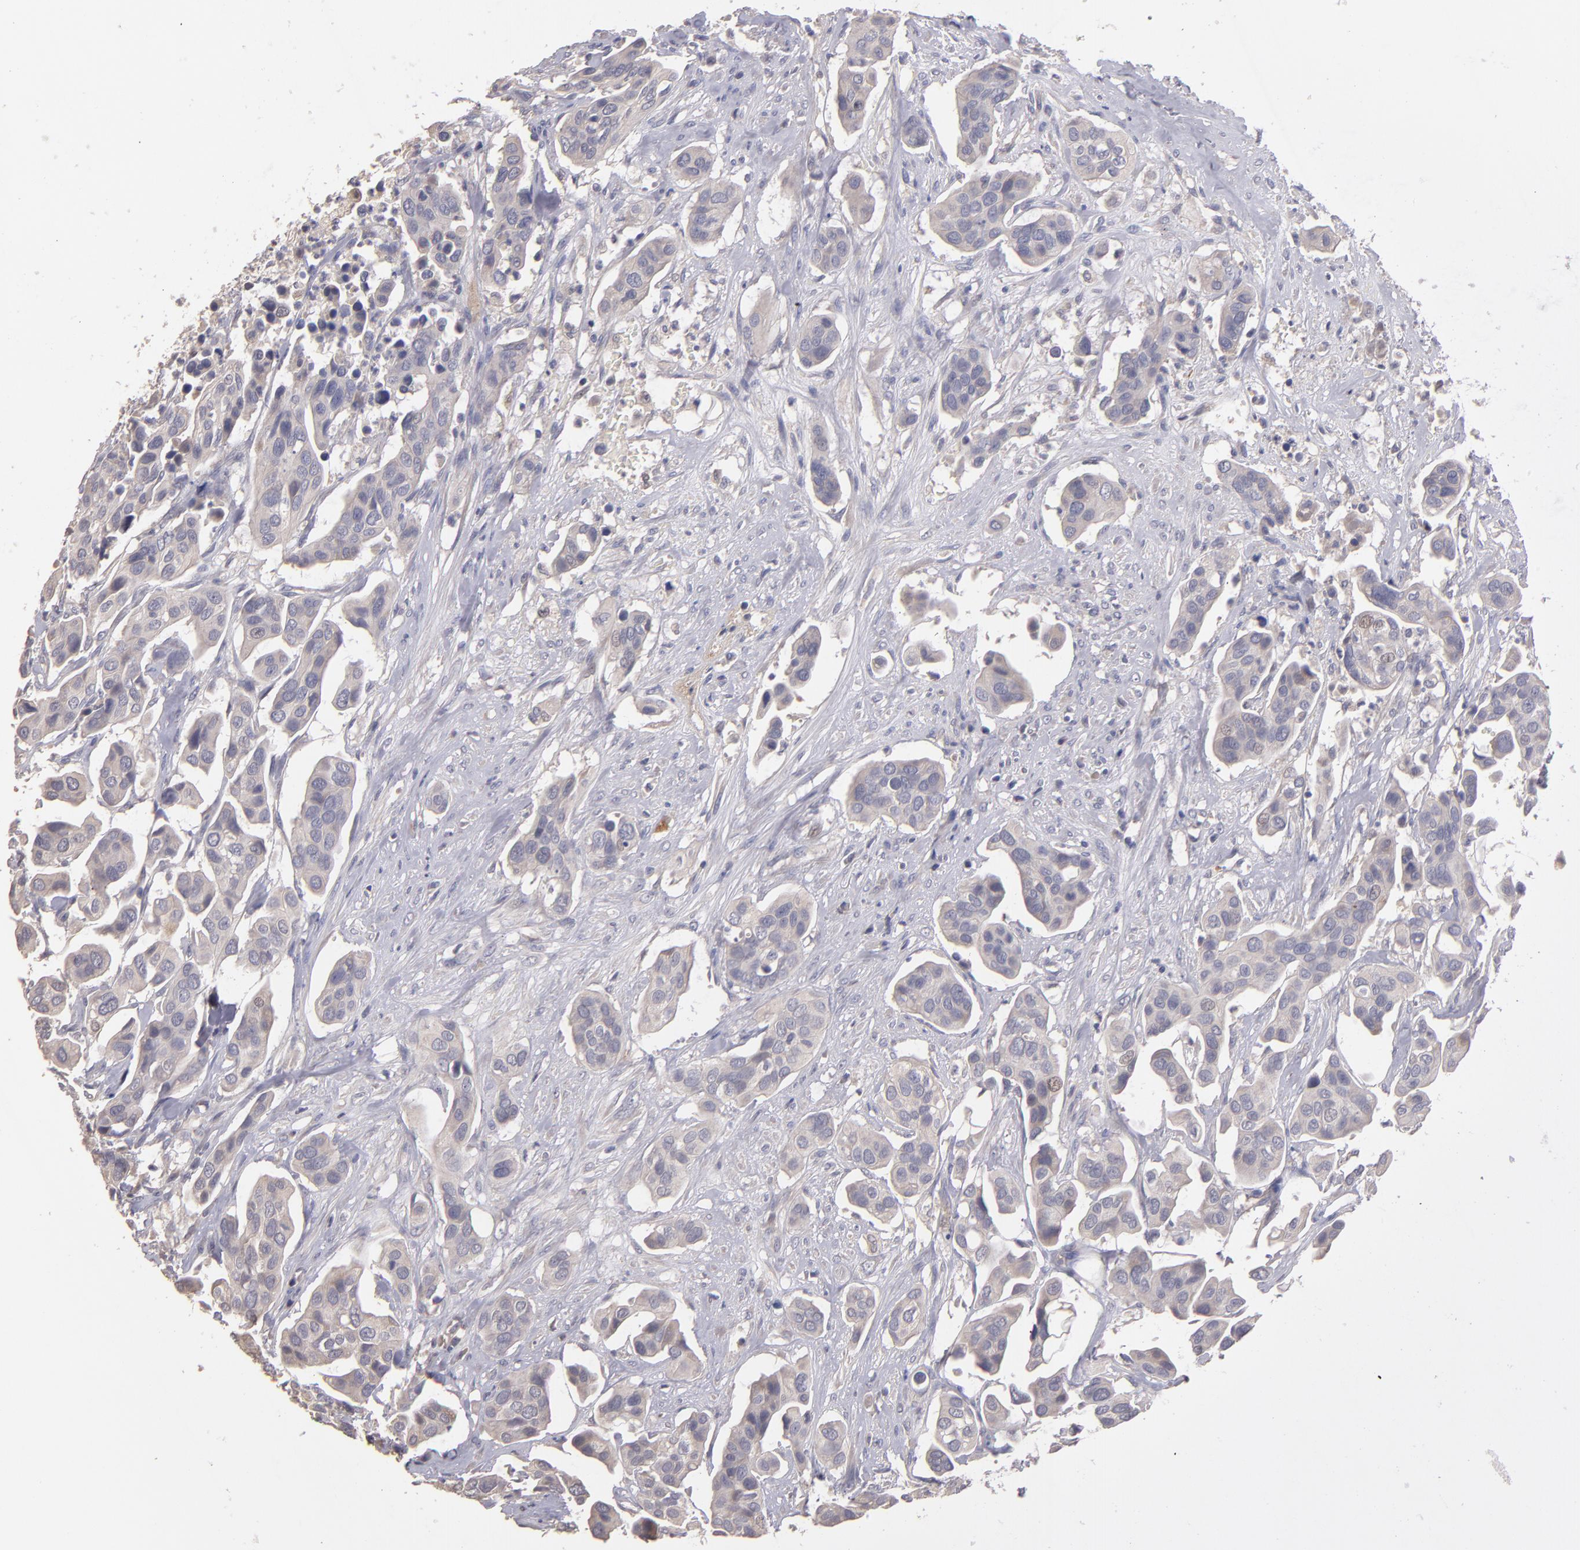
{"staining": {"intensity": "negative", "quantity": "none", "location": "none"}, "tissue": "urothelial cancer", "cell_type": "Tumor cells", "image_type": "cancer", "snomed": [{"axis": "morphology", "description": "Adenocarcinoma, NOS"}, {"axis": "topography", "description": "Urinary bladder"}], "caption": "Immunohistochemistry (IHC) of urothelial cancer demonstrates no staining in tumor cells.", "gene": "GNAZ", "patient": {"sex": "male", "age": 61}}